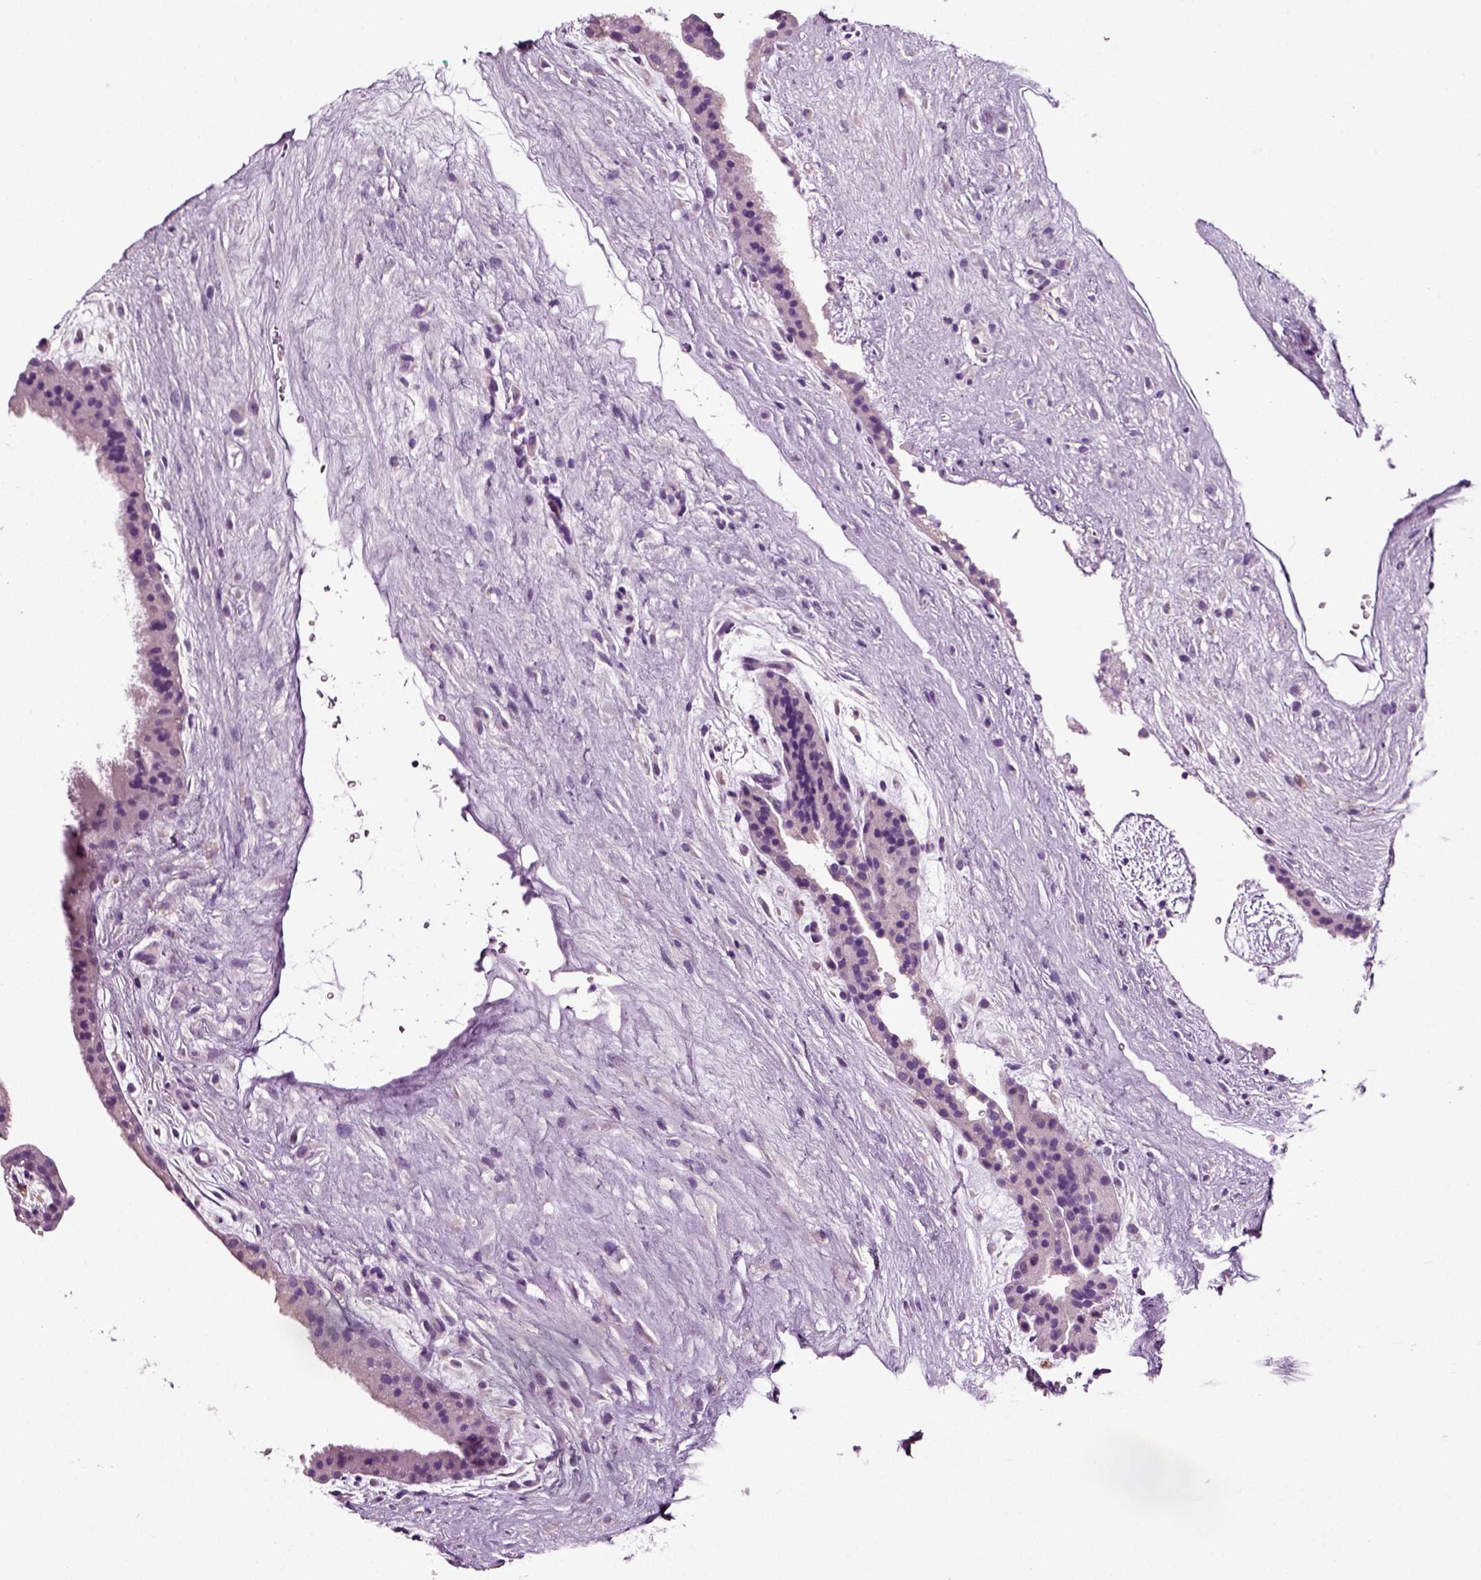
{"staining": {"intensity": "negative", "quantity": "none", "location": "none"}, "tissue": "placenta", "cell_type": "Decidual cells", "image_type": "normal", "snomed": [{"axis": "morphology", "description": "Normal tissue, NOS"}, {"axis": "topography", "description": "Placenta"}], "caption": "This image is of normal placenta stained with IHC to label a protein in brown with the nuclei are counter-stained blue. There is no positivity in decidual cells.", "gene": "DNAH10", "patient": {"sex": "female", "age": 19}}